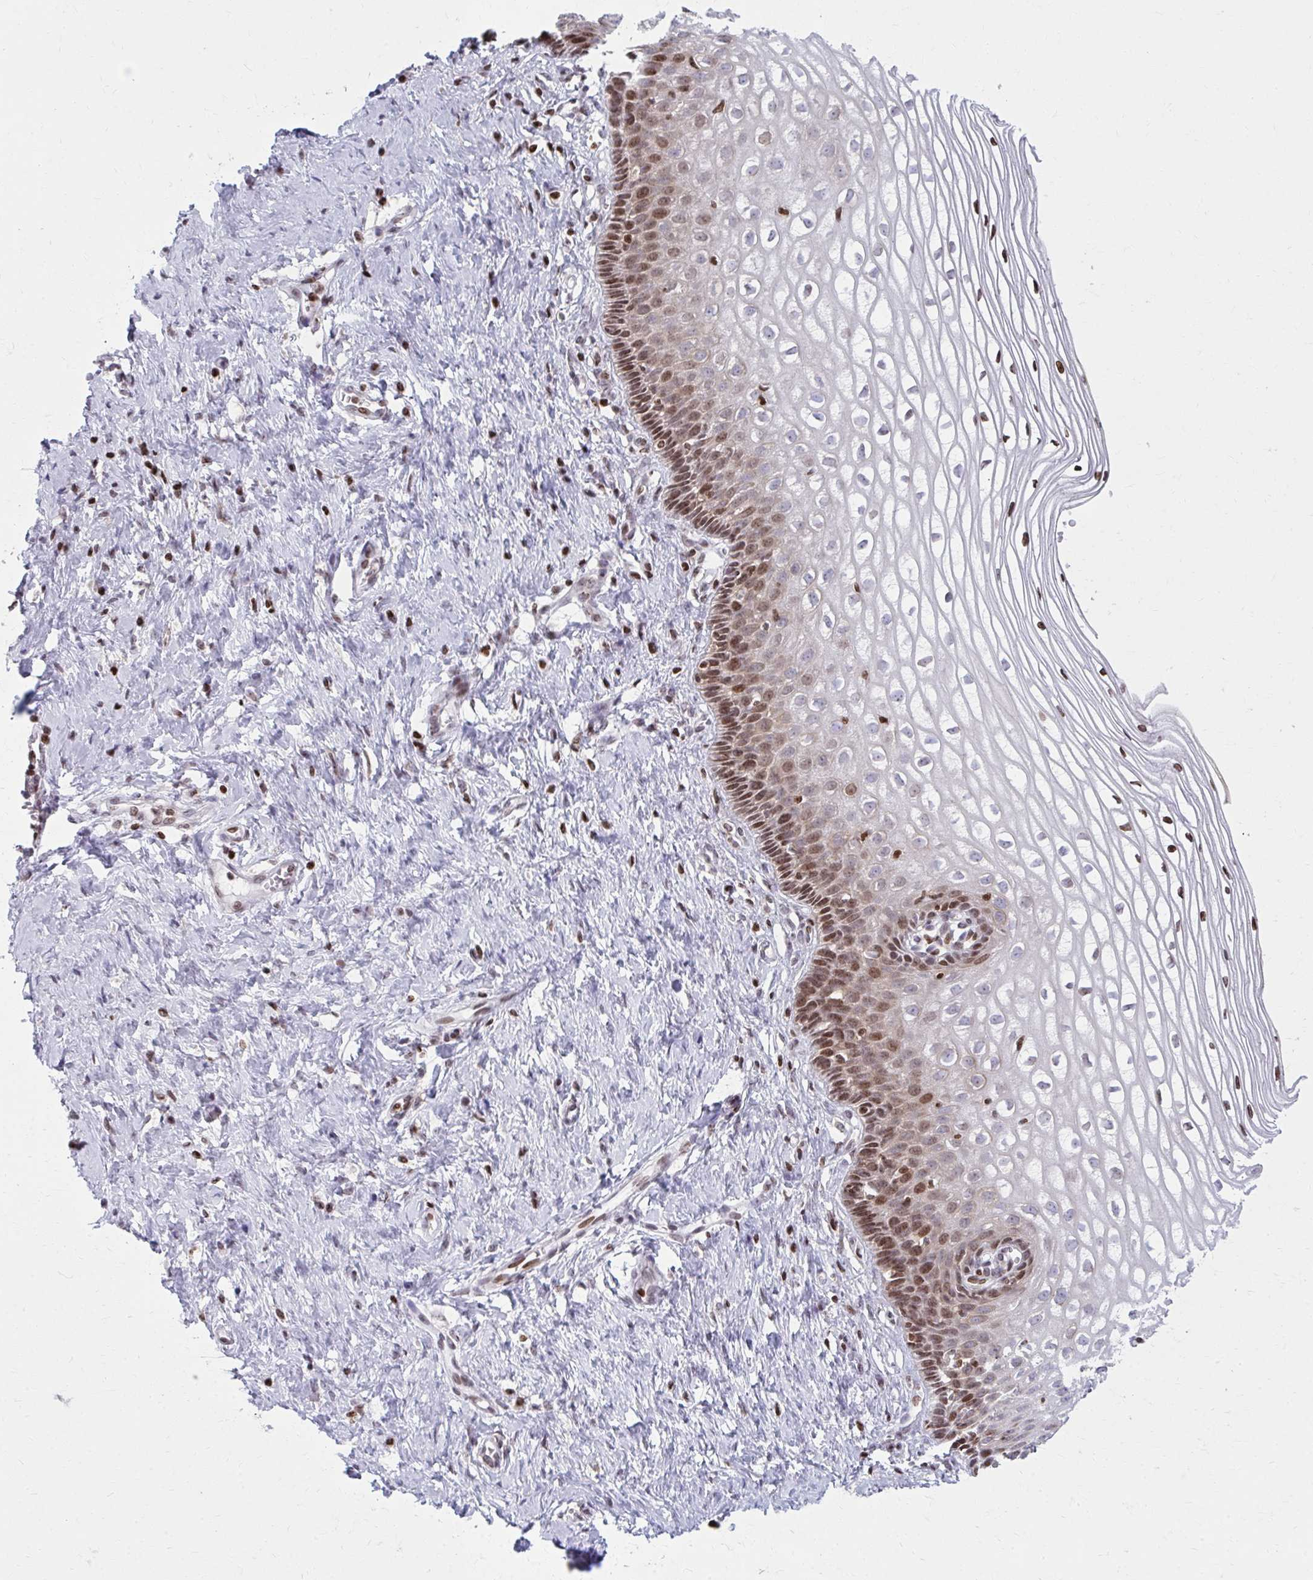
{"staining": {"intensity": "moderate", "quantity": ">75%", "location": "nuclear"}, "tissue": "cervix", "cell_type": "Glandular cells", "image_type": "normal", "snomed": [{"axis": "morphology", "description": "Normal tissue, NOS"}, {"axis": "topography", "description": "Cervix"}], "caption": "Immunohistochemical staining of unremarkable human cervix demonstrates medium levels of moderate nuclear positivity in approximately >75% of glandular cells. The staining was performed using DAB to visualize the protein expression in brown, while the nuclei were stained in blue with hematoxylin (Magnification: 20x).", "gene": "AP5M1", "patient": {"sex": "female", "age": 36}}